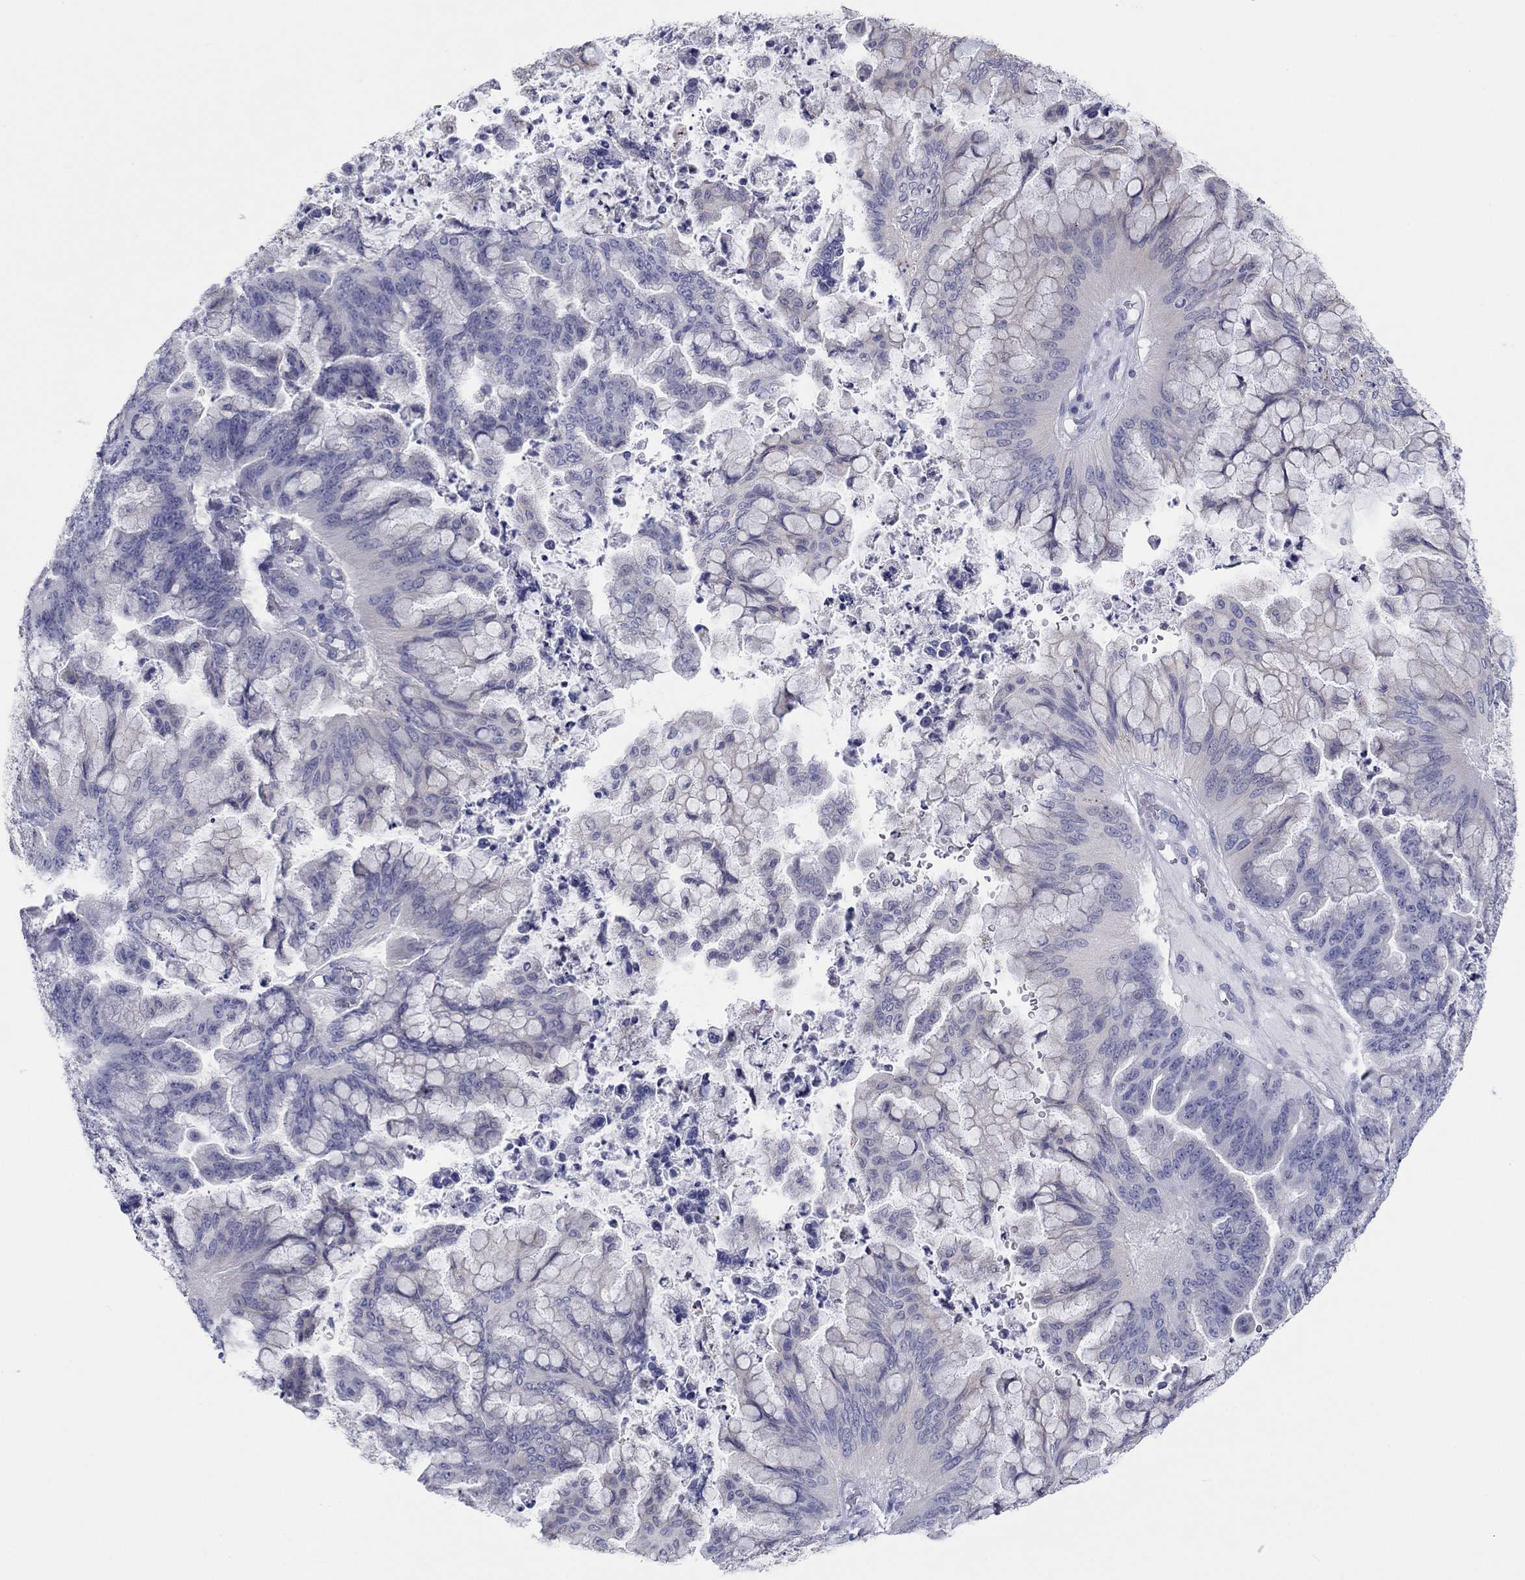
{"staining": {"intensity": "negative", "quantity": "none", "location": "none"}, "tissue": "ovarian cancer", "cell_type": "Tumor cells", "image_type": "cancer", "snomed": [{"axis": "morphology", "description": "Cystadenocarcinoma, mucinous, NOS"}, {"axis": "topography", "description": "Ovary"}], "caption": "Ovarian cancer was stained to show a protein in brown. There is no significant staining in tumor cells.", "gene": "LRRC4C", "patient": {"sex": "female", "age": 67}}